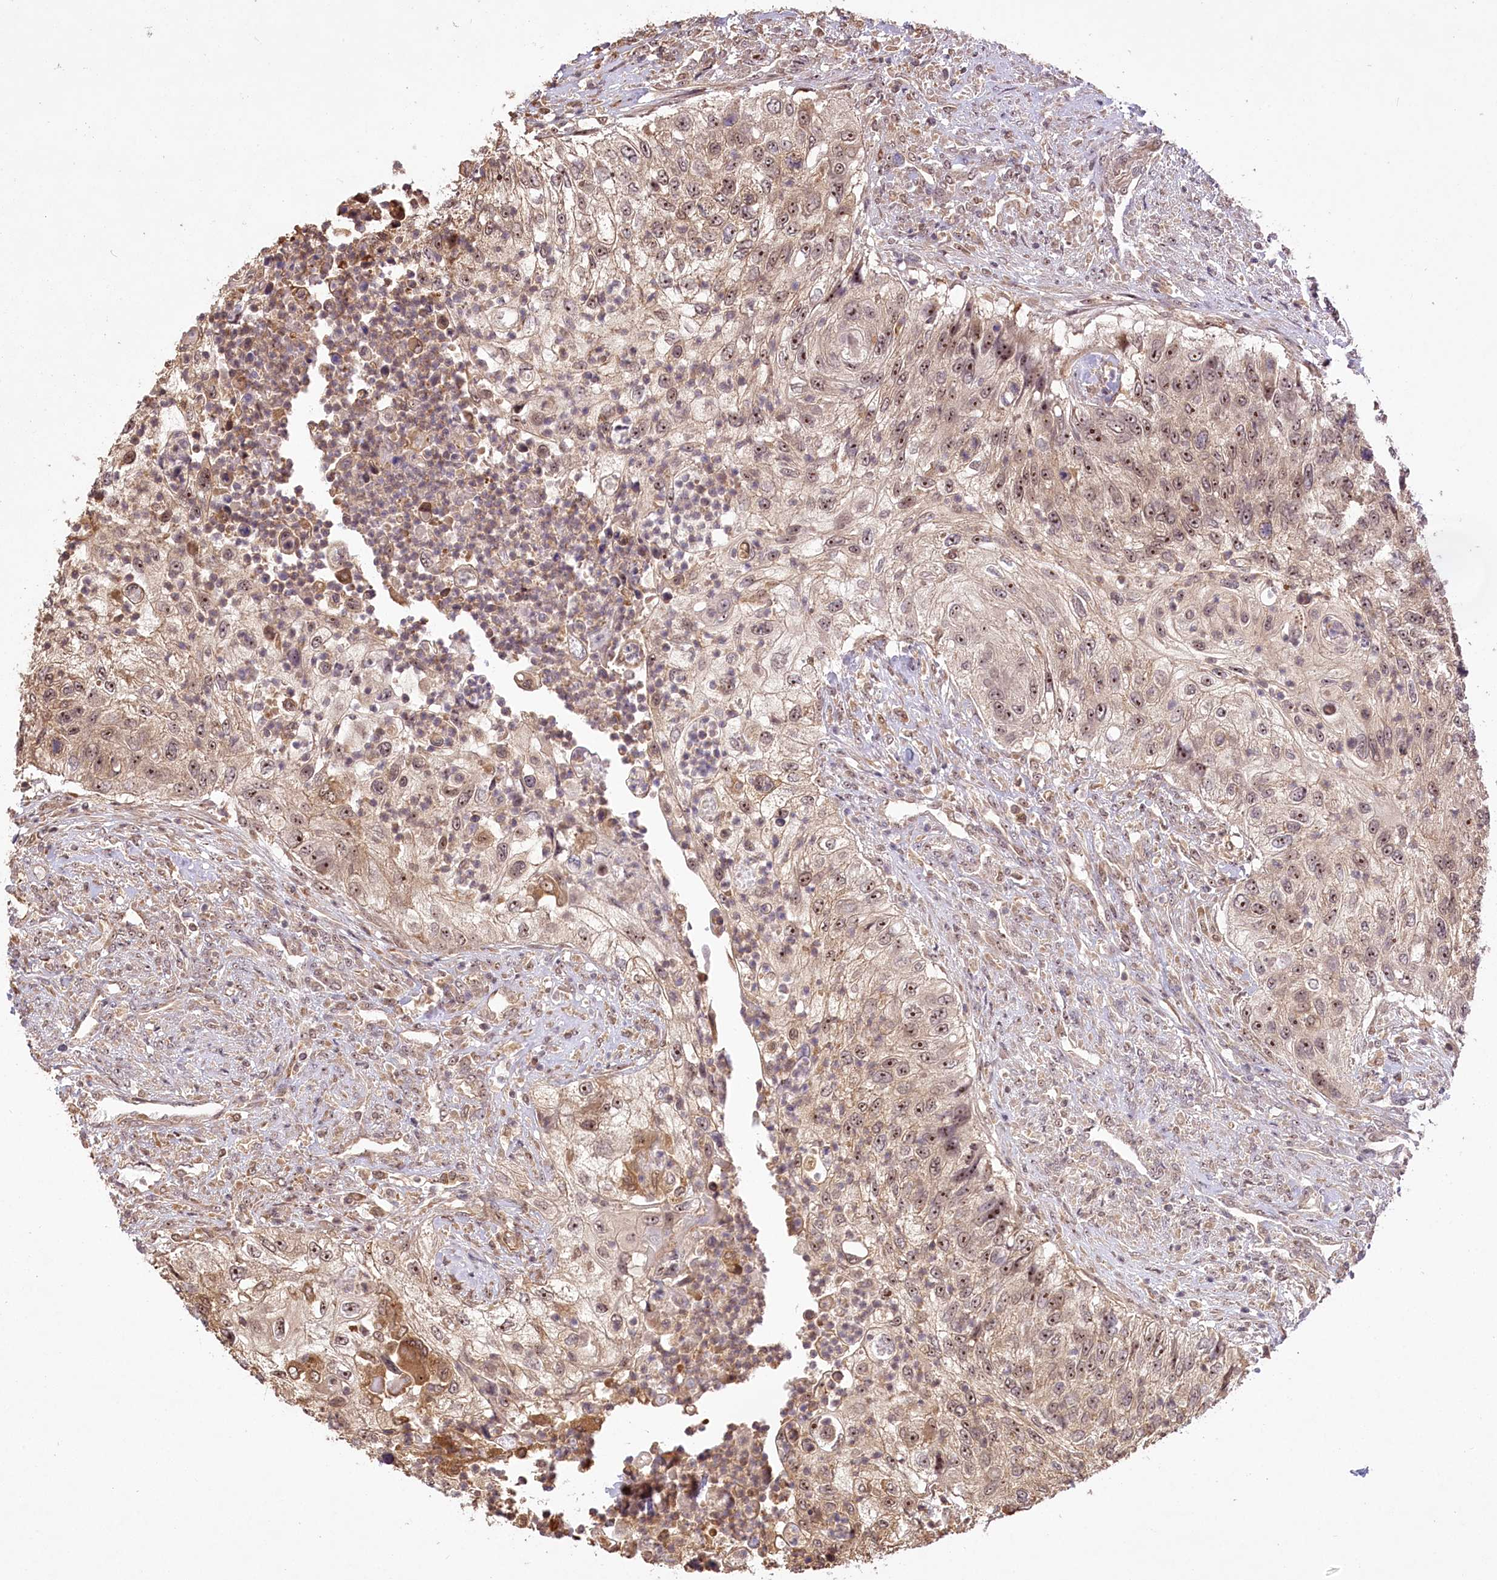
{"staining": {"intensity": "moderate", "quantity": ">75%", "location": "cytoplasmic/membranous,nuclear"}, "tissue": "urothelial cancer", "cell_type": "Tumor cells", "image_type": "cancer", "snomed": [{"axis": "morphology", "description": "Urothelial carcinoma, High grade"}, {"axis": "topography", "description": "Urinary bladder"}], "caption": "Moderate cytoplasmic/membranous and nuclear protein staining is seen in about >75% of tumor cells in urothelial cancer.", "gene": "SERGEF", "patient": {"sex": "female", "age": 60}}